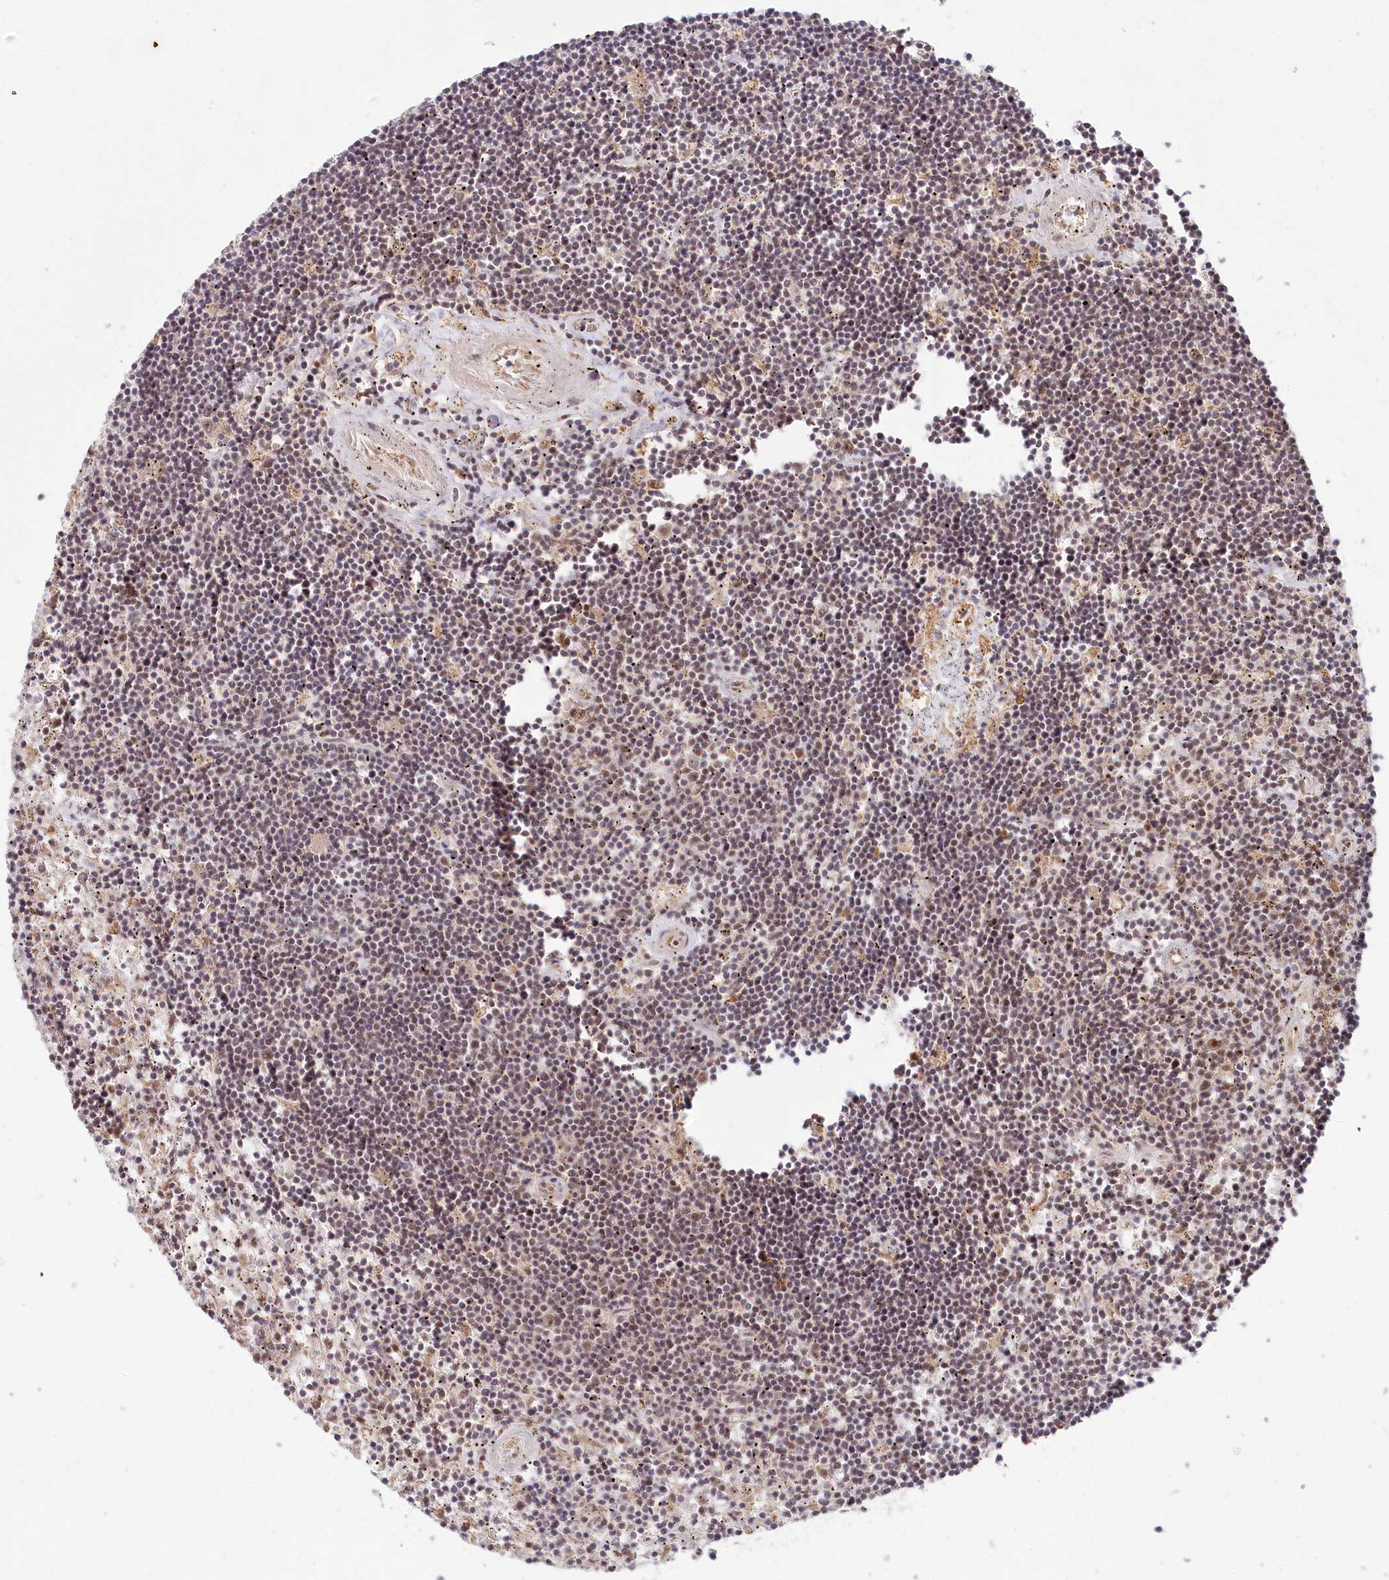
{"staining": {"intensity": "weak", "quantity": "<25%", "location": "cytoplasmic/membranous,nuclear"}, "tissue": "lymphoma", "cell_type": "Tumor cells", "image_type": "cancer", "snomed": [{"axis": "morphology", "description": "Malignant lymphoma, non-Hodgkin's type, Low grade"}, {"axis": "topography", "description": "Spleen"}], "caption": "Low-grade malignant lymphoma, non-Hodgkin's type was stained to show a protein in brown. There is no significant expression in tumor cells. The staining was performed using DAB (3,3'-diaminobenzidine) to visualize the protein expression in brown, while the nuclei were stained in blue with hematoxylin (Magnification: 20x).", "gene": "WAPL", "patient": {"sex": "male", "age": 76}}